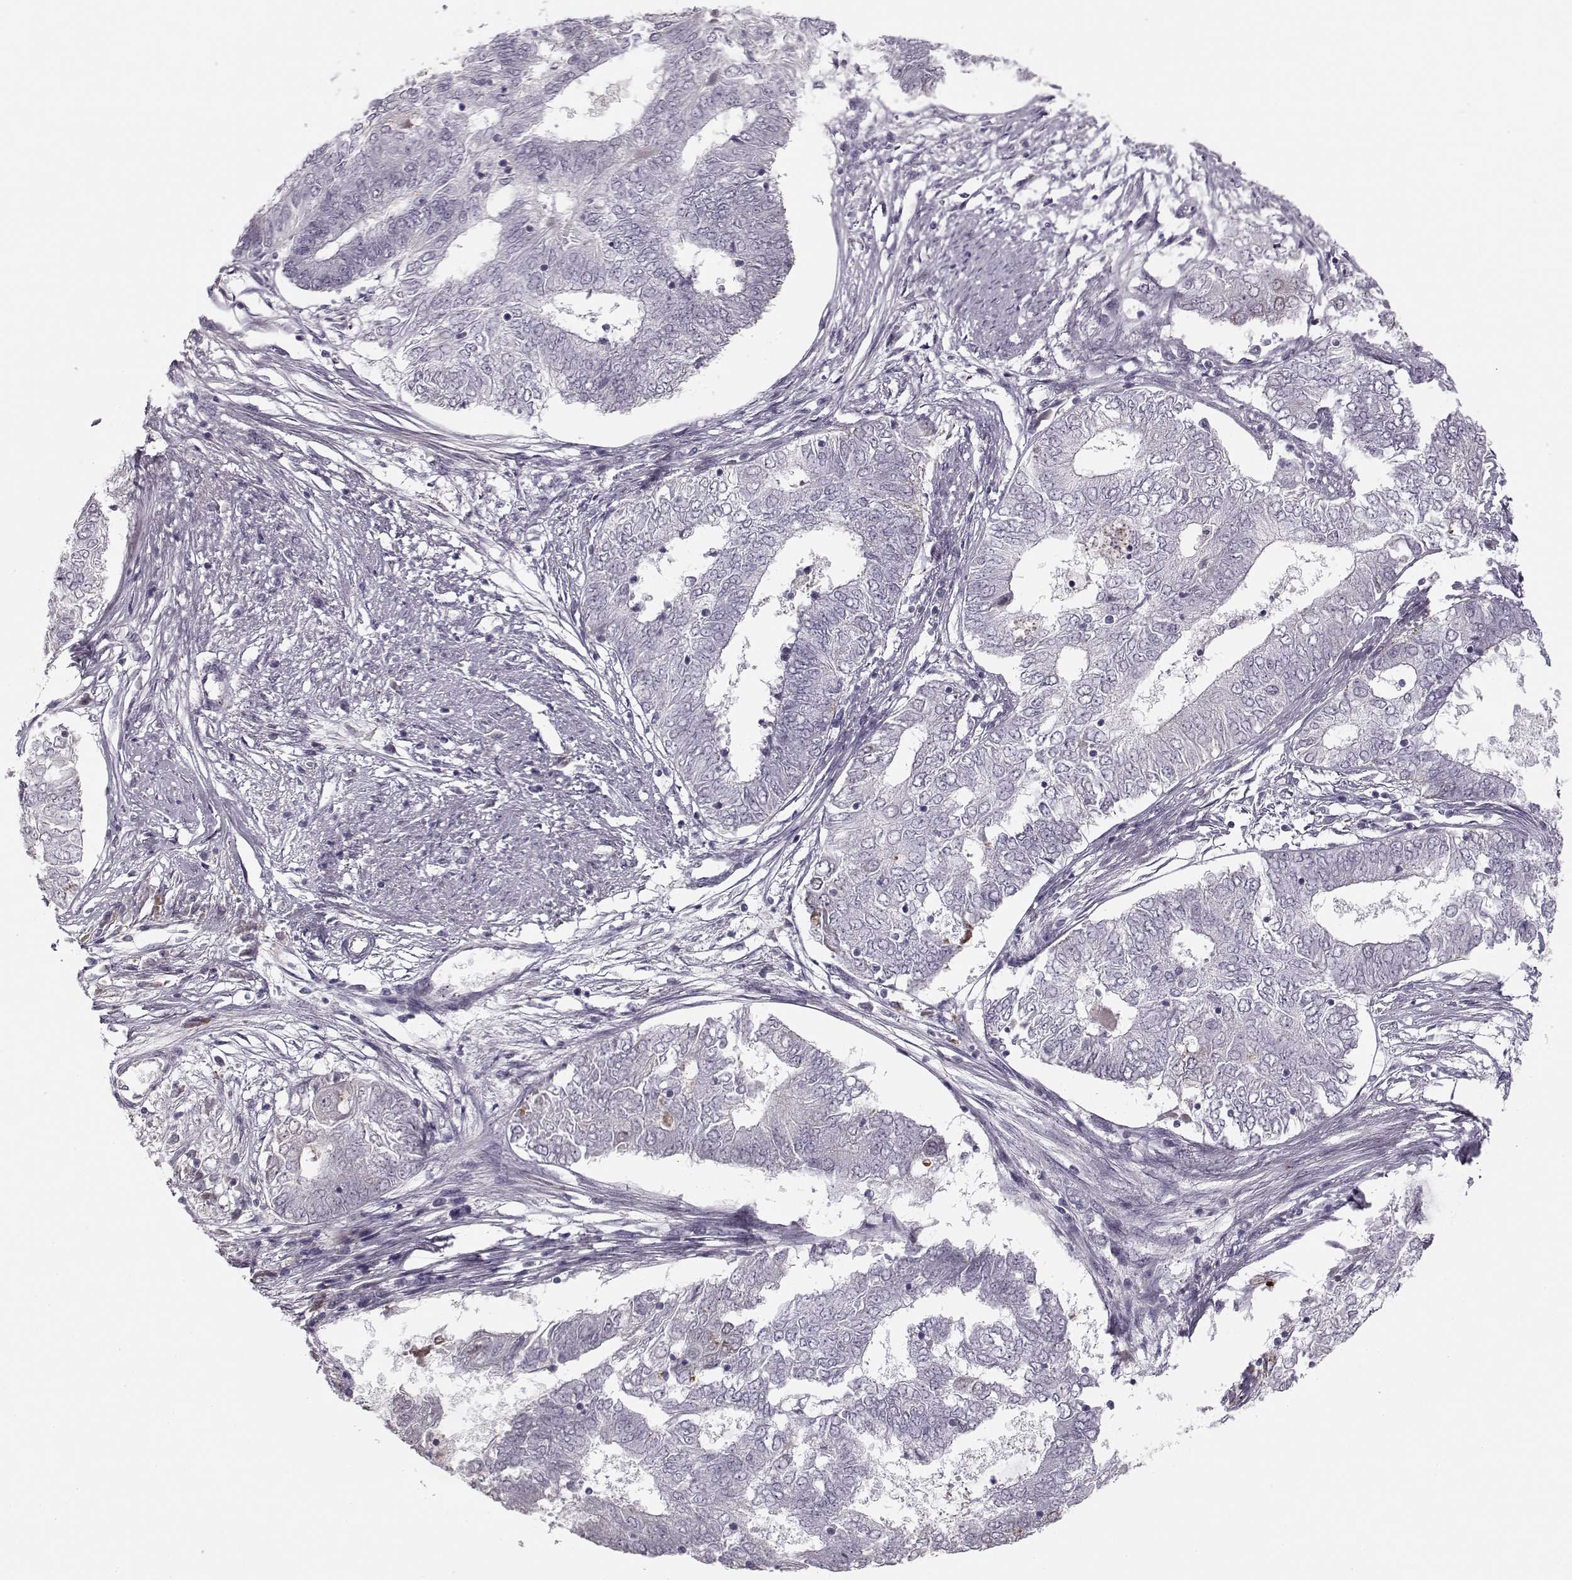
{"staining": {"intensity": "negative", "quantity": "none", "location": "none"}, "tissue": "endometrial cancer", "cell_type": "Tumor cells", "image_type": "cancer", "snomed": [{"axis": "morphology", "description": "Adenocarcinoma, NOS"}, {"axis": "topography", "description": "Endometrium"}], "caption": "Immunohistochemistry micrograph of neoplastic tissue: human endometrial cancer (adenocarcinoma) stained with DAB (3,3'-diaminobenzidine) reveals no significant protein positivity in tumor cells. The staining was performed using DAB (3,3'-diaminobenzidine) to visualize the protein expression in brown, while the nuclei were stained in blue with hematoxylin (Magnification: 20x).", "gene": "DNAI3", "patient": {"sex": "female", "age": 62}}